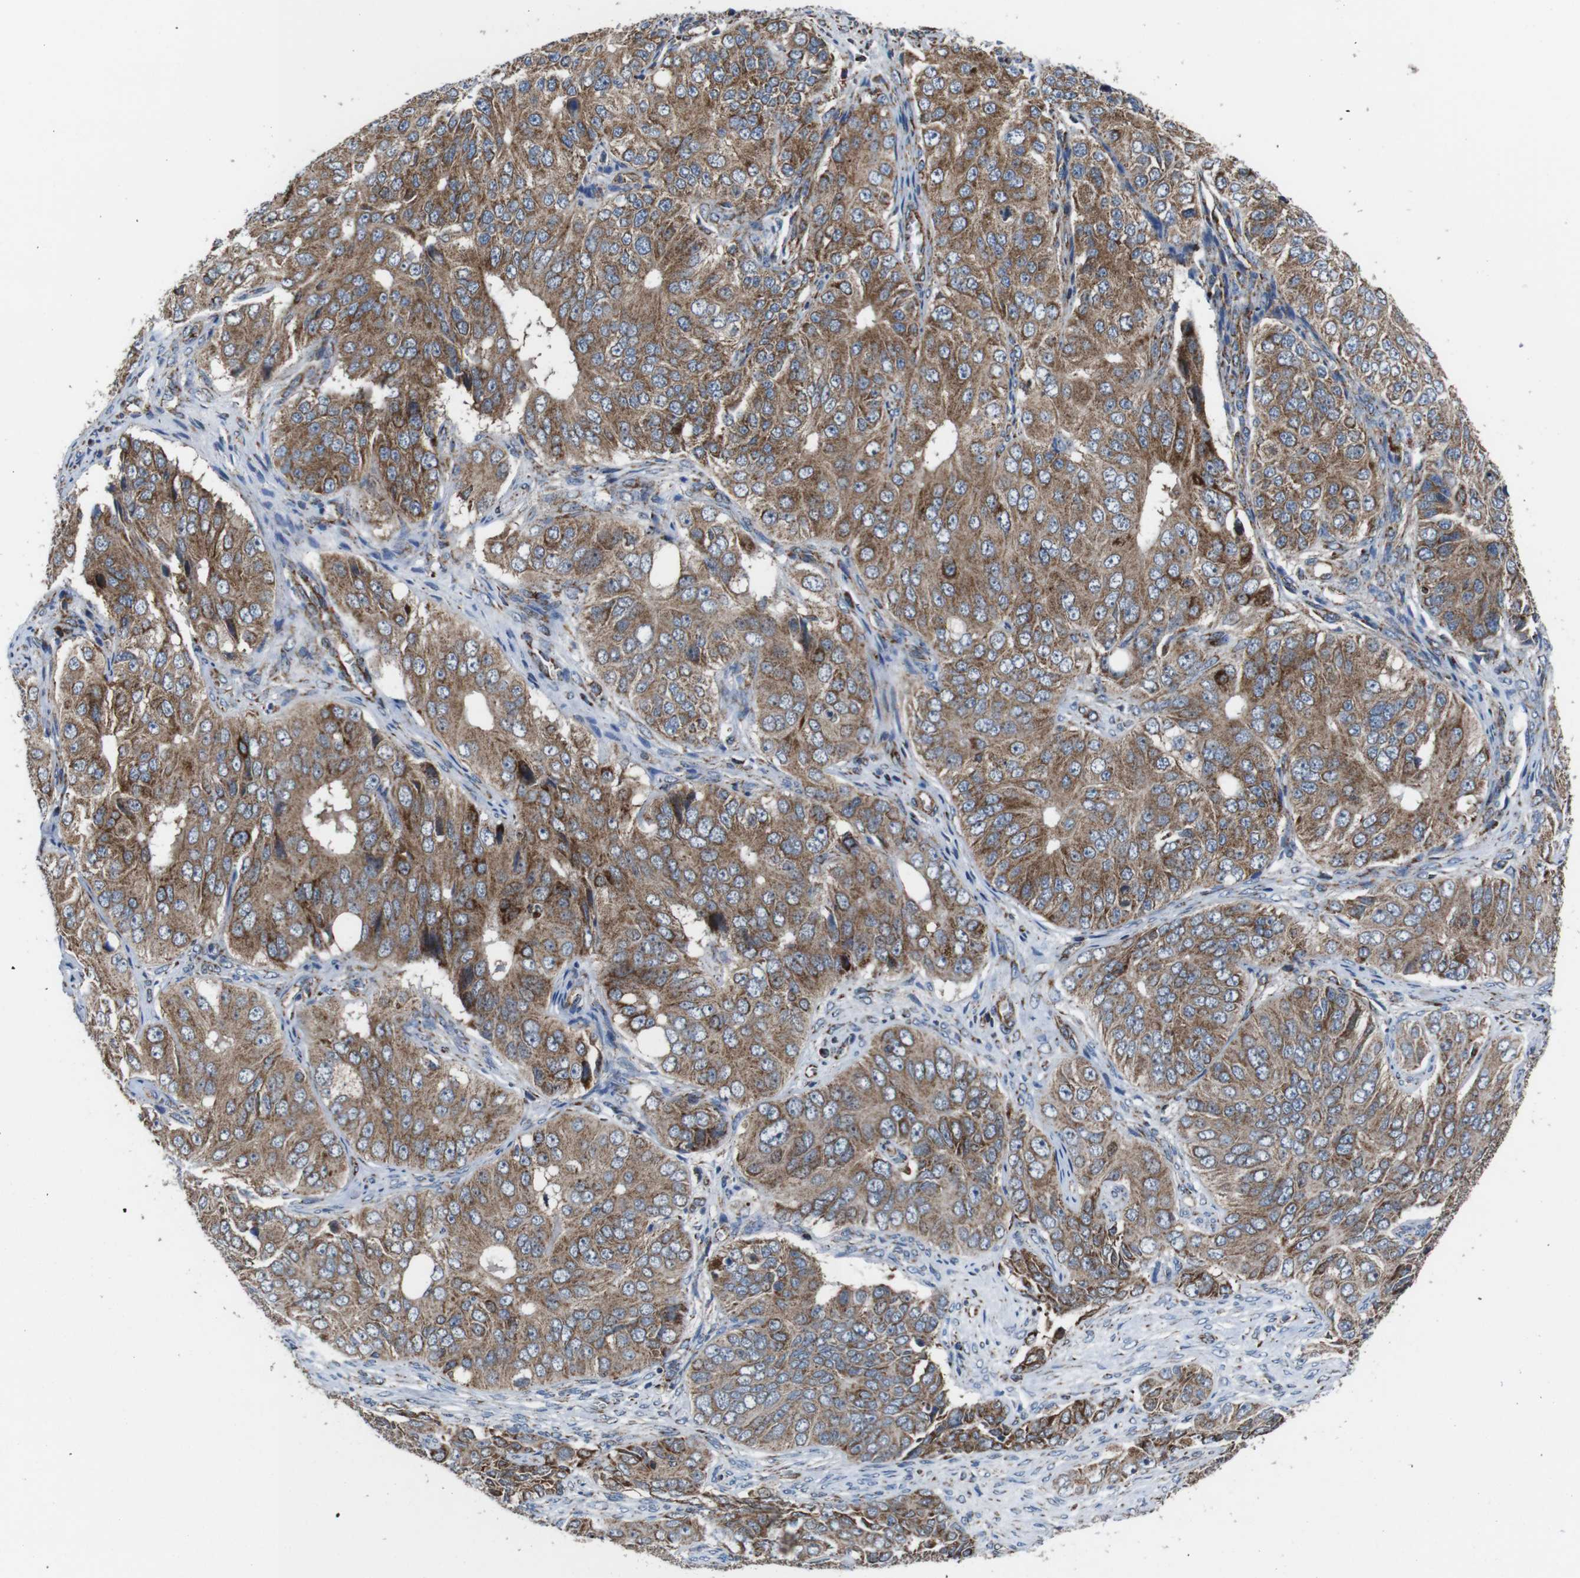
{"staining": {"intensity": "moderate", "quantity": "25%-75%", "location": "cytoplasmic/membranous"}, "tissue": "ovarian cancer", "cell_type": "Tumor cells", "image_type": "cancer", "snomed": [{"axis": "morphology", "description": "Carcinoma, endometroid"}, {"axis": "topography", "description": "Ovary"}], "caption": "Protein analysis of ovarian cancer tissue displays moderate cytoplasmic/membranous positivity in about 25%-75% of tumor cells. The protein is shown in brown color, while the nuclei are stained blue.", "gene": "HK1", "patient": {"sex": "female", "age": 51}}